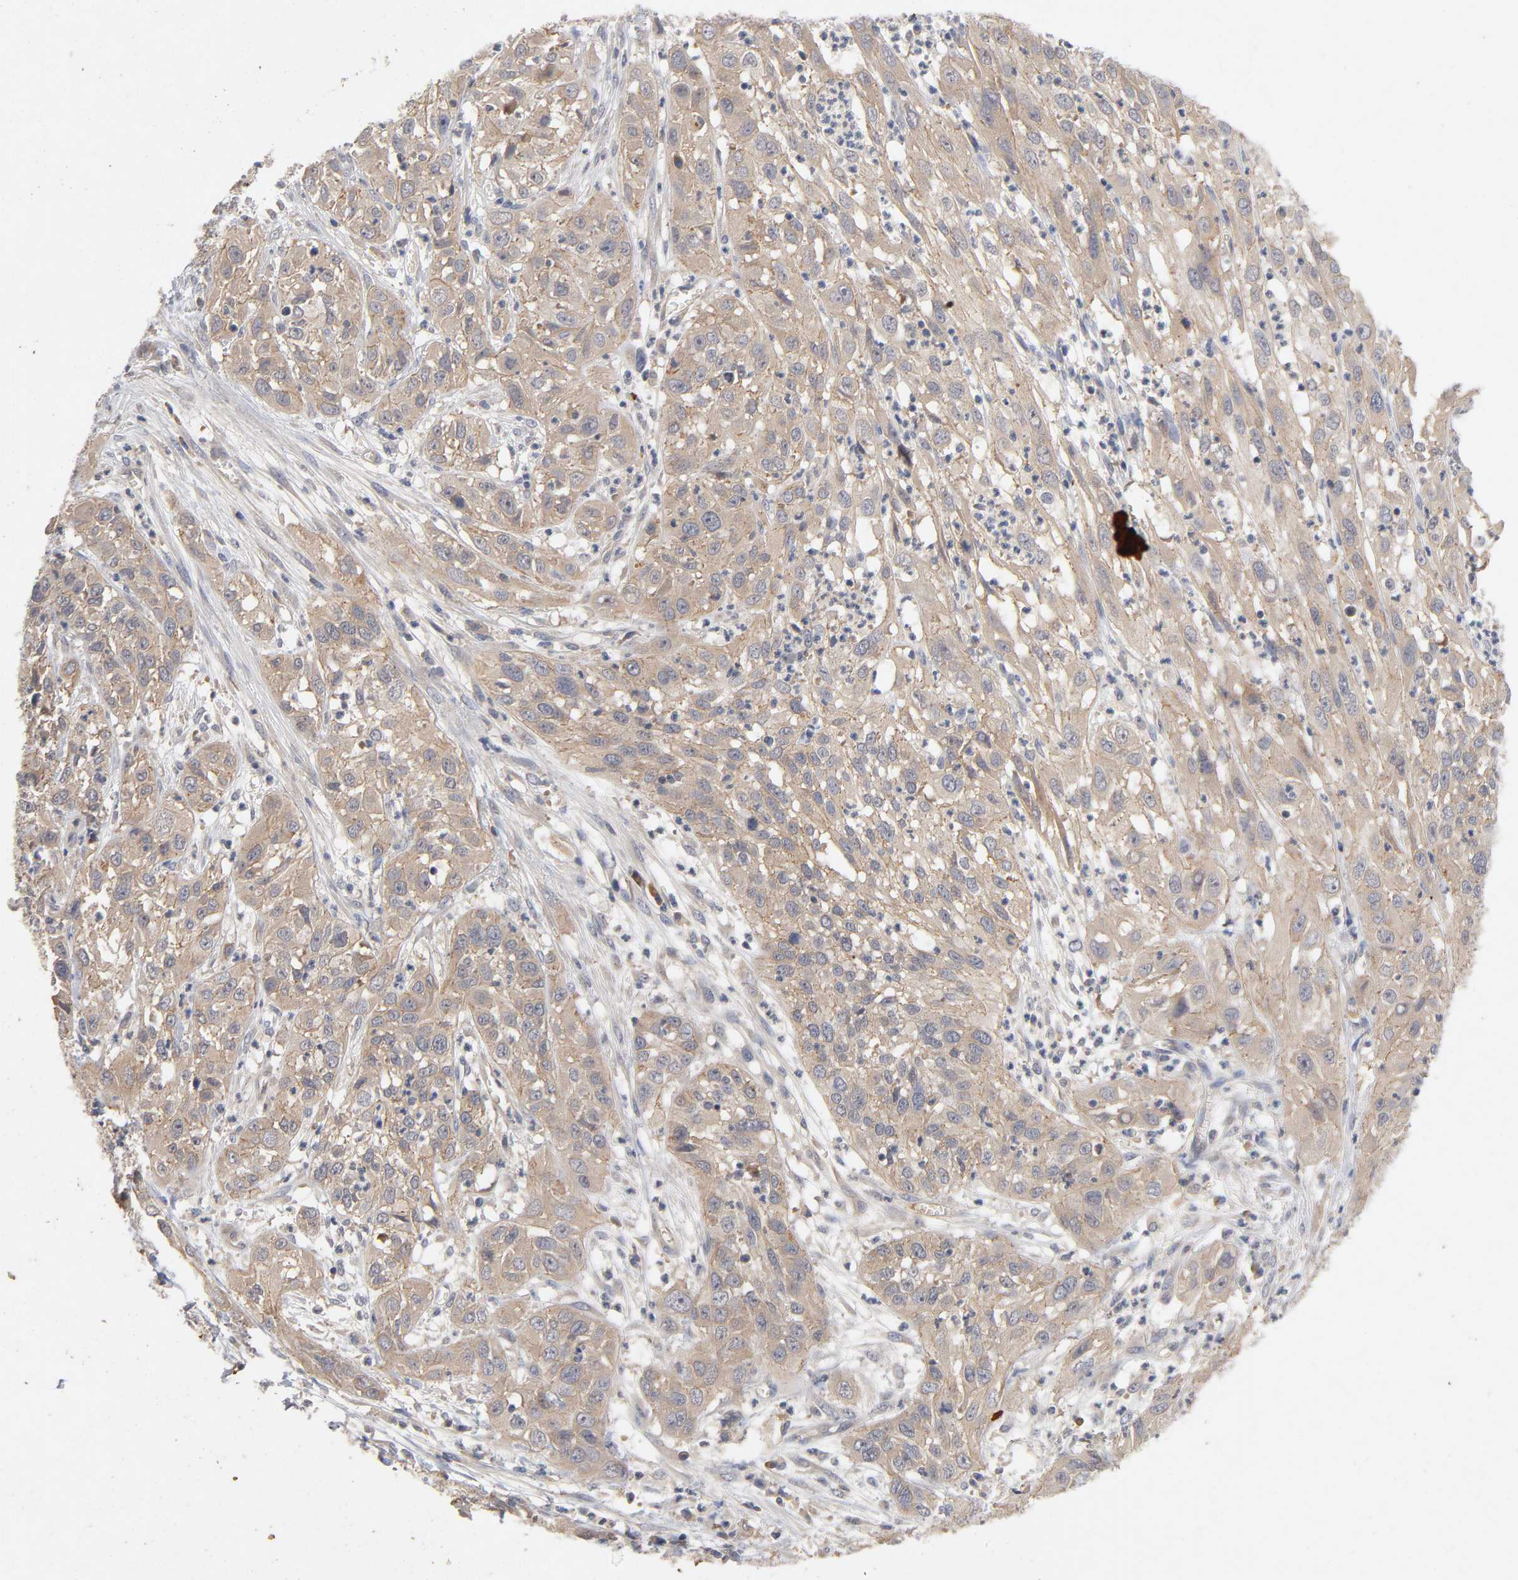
{"staining": {"intensity": "moderate", "quantity": ">75%", "location": "cytoplasmic/membranous"}, "tissue": "cervical cancer", "cell_type": "Tumor cells", "image_type": "cancer", "snomed": [{"axis": "morphology", "description": "Squamous cell carcinoma, NOS"}, {"axis": "topography", "description": "Cervix"}], "caption": "DAB immunohistochemical staining of human cervical cancer (squamous cell carcinoma) shows moderate cytoplasmic/membranous protein positivity in approximately >75% of tumor cells. The staining was performed using DAB (3,3'-diaminobenzidine), with brown indicating positive protein expression. Nuclei are stained blue with hematoxylin.", "gene": "PDZD11", "patient": {"sex": "female", "age": 32}}